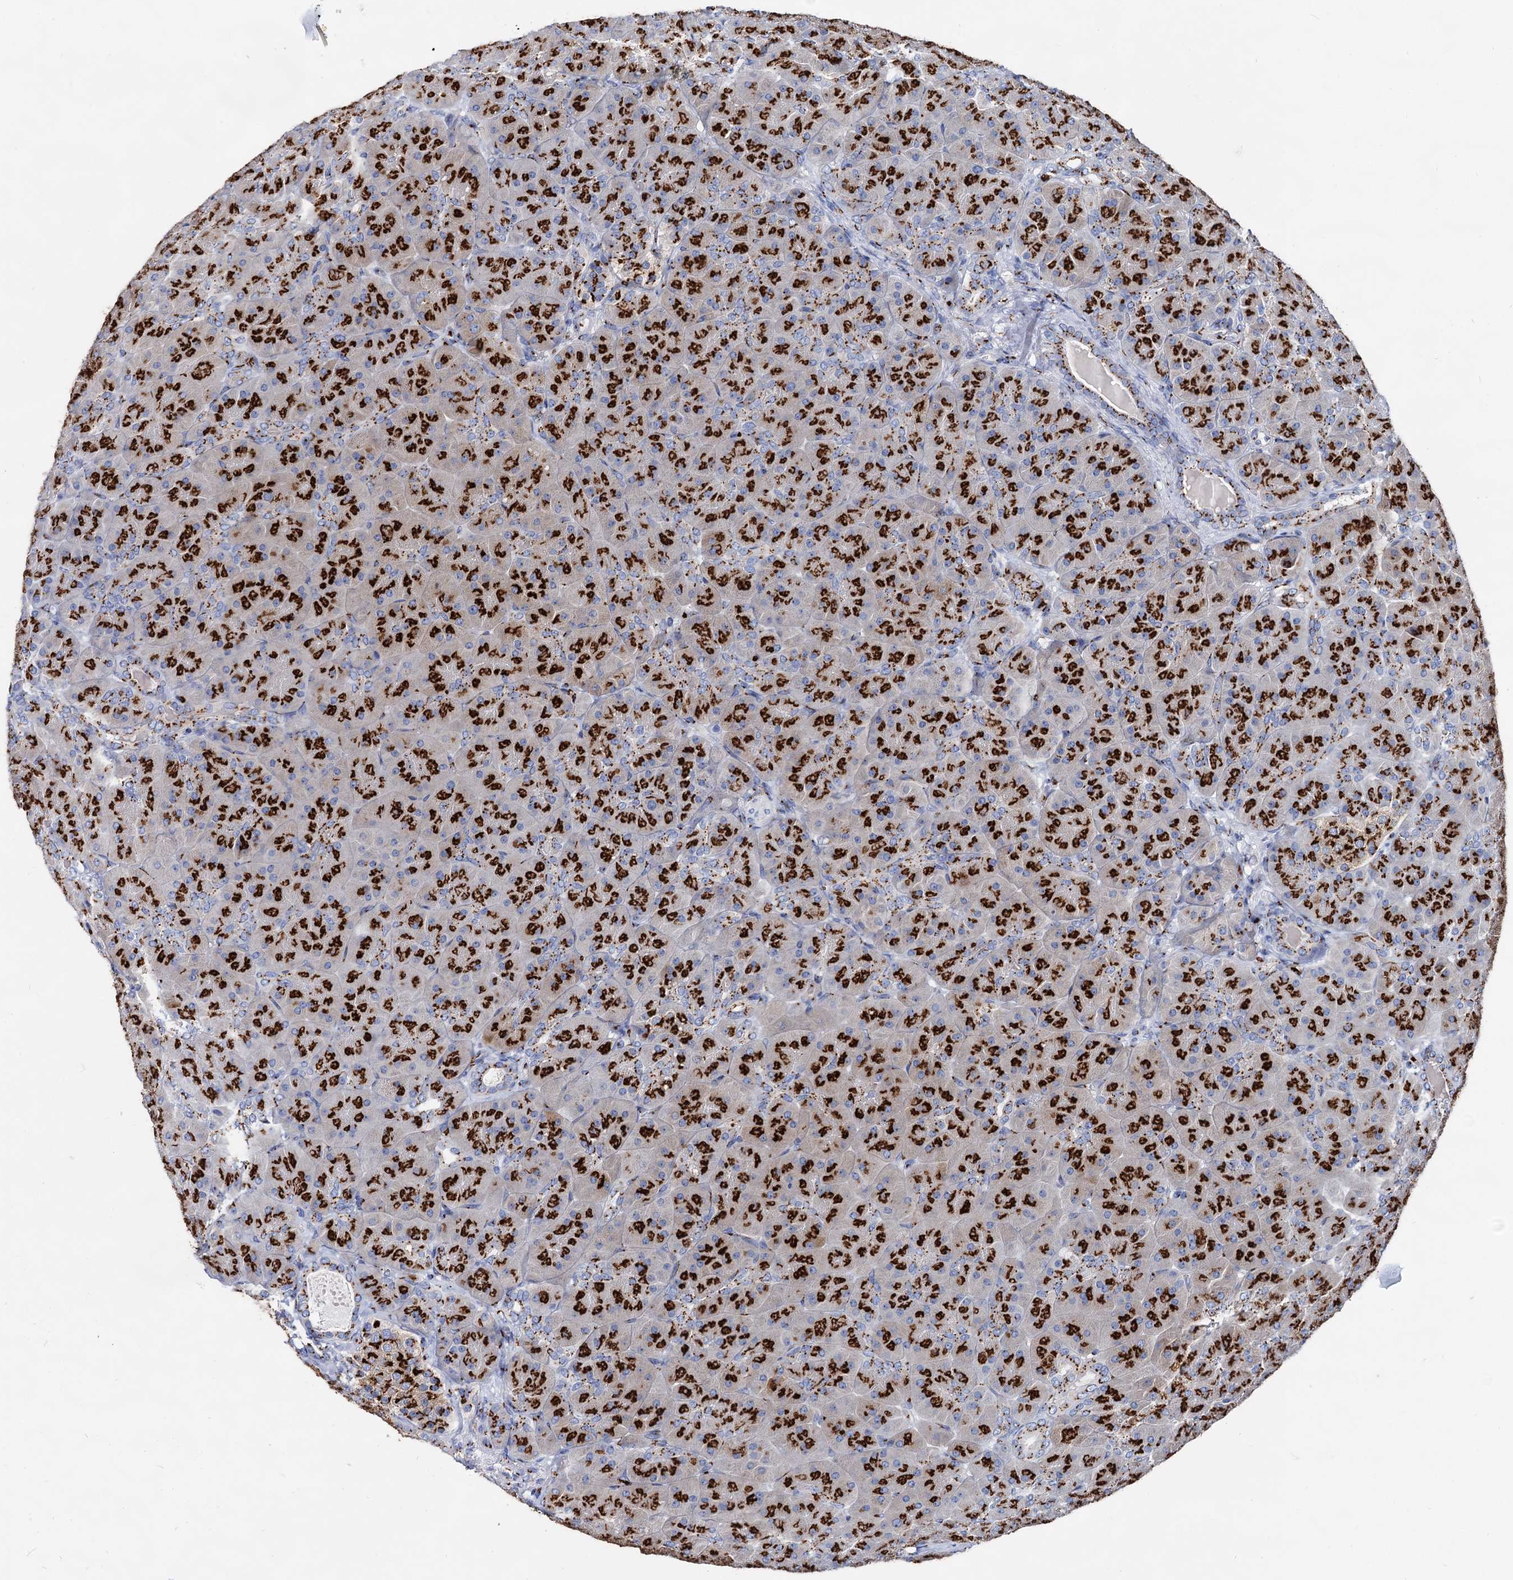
{"staining": {"intensity": "strong", "quantity": ">75%", "location": "cytoplasmic/membranous"}, "tissue": "pancreas", "cell_type": "Exocrine glandular cells", "image_type": "normal", "snomed": [{"axis": "morphology", "description": "Normal tissue, NOS"}, {"axis": "topography", "description": "Pancreas"}], "caption": "A micrograph showing strong cytoplasmic/membranous expression in about >75% of exocrine glandular cells in unremarkable pancreas, as visualized by brown immunohistochemical staining.", "gene": "TM9SF3", "patient": {"sex": "male", "age": 66}}